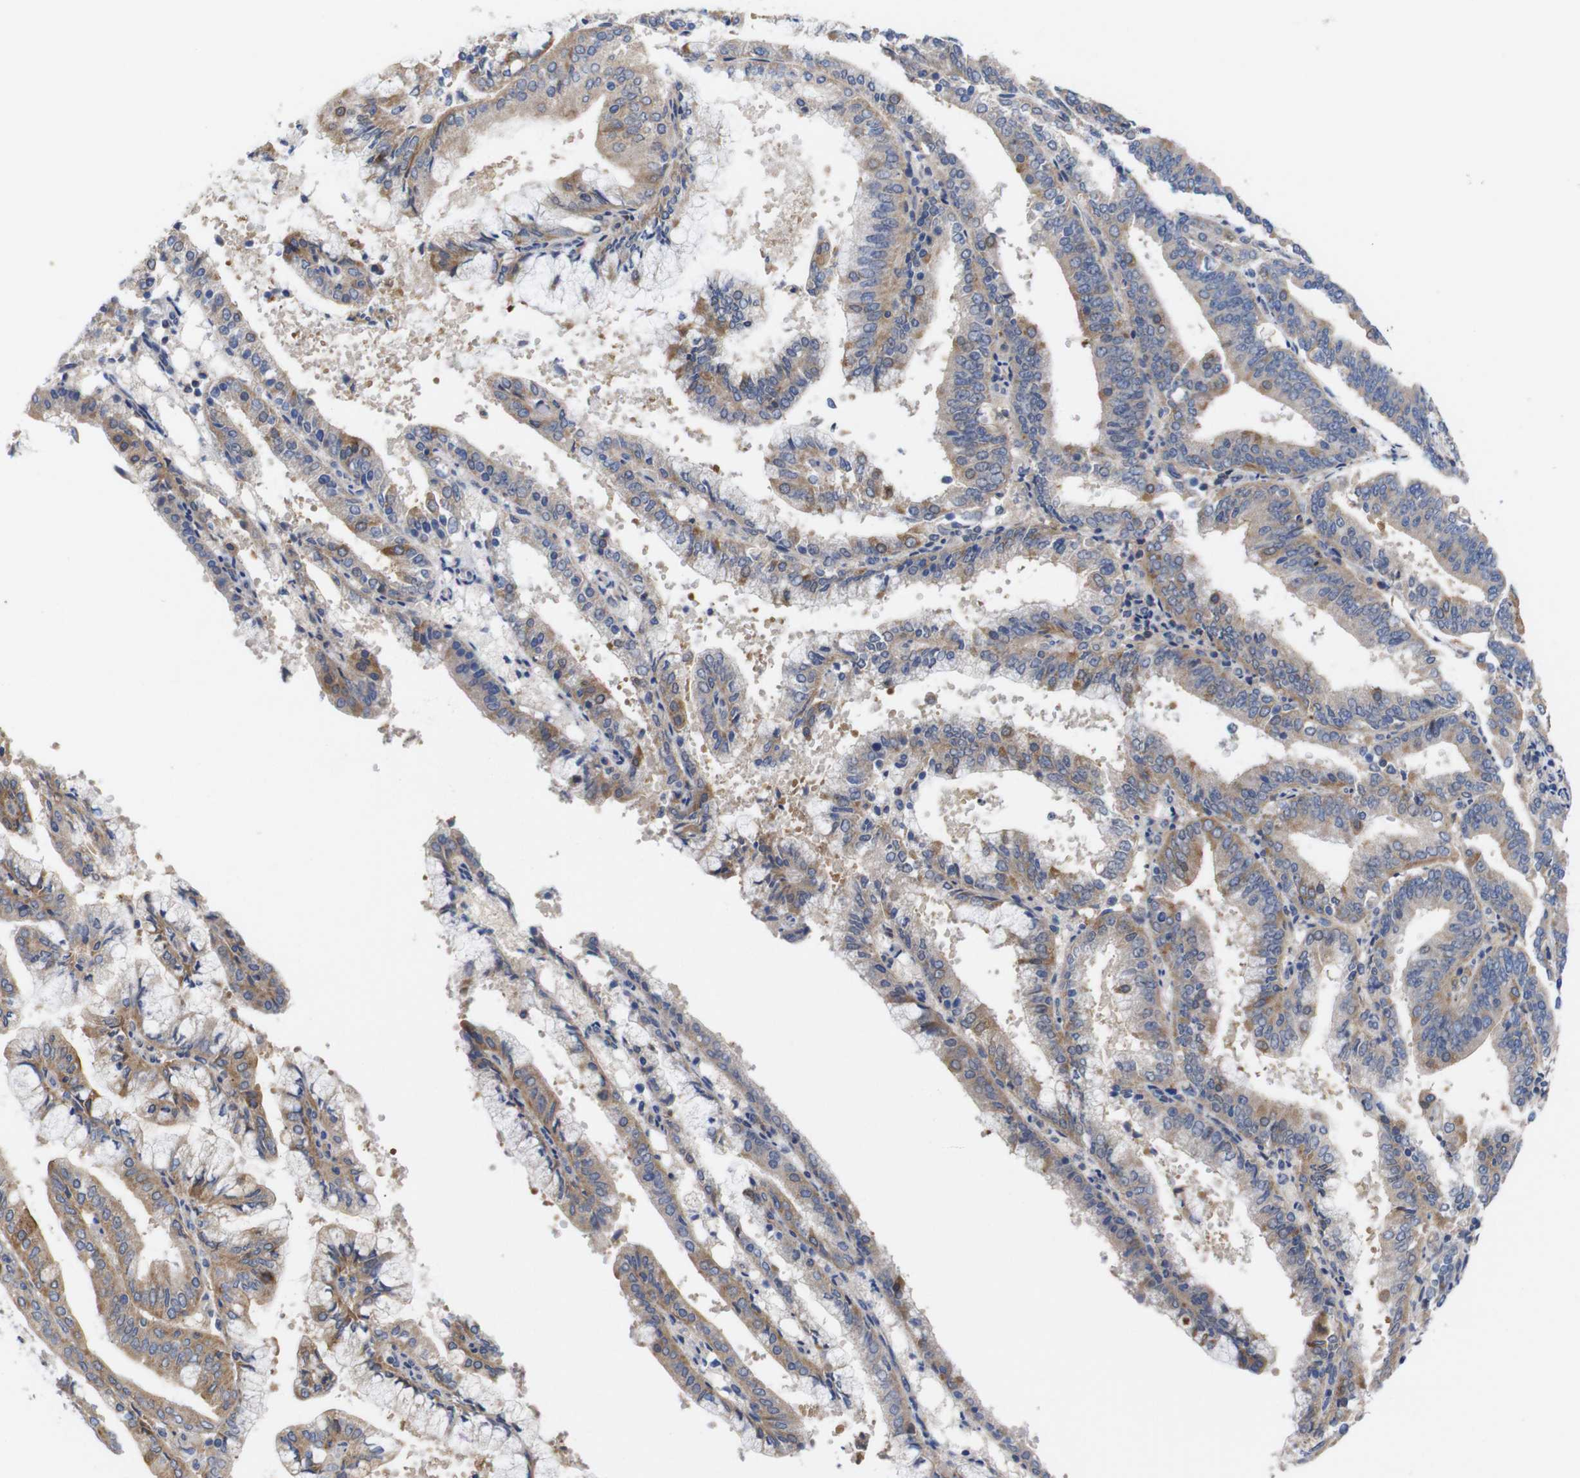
{"staining": {"intensity": "moderate", "quantity": ">75%", "location": "cytoplasmic/membranous"}, "tissue": "endometrial cancer", "cell_type": "Tumor cells", "image_type": "cancer", "snomed": [{"axis": "morphology", "description": "Adenocarcinoma, NOS"}, {"axis": "topography", "description": "Endometrium"}], "caption": "Endometrial cancer (adenocarcinoma) stained with DAB (3,3'-diaminobenzidine) immunohistochemistry (IHC) displays medium levels of moderate cytoplasmic/membranous positivity in approximately >75% of tumor cells.", "gene": "USH1C", "patient": {"sex": "female", "age": 63}}